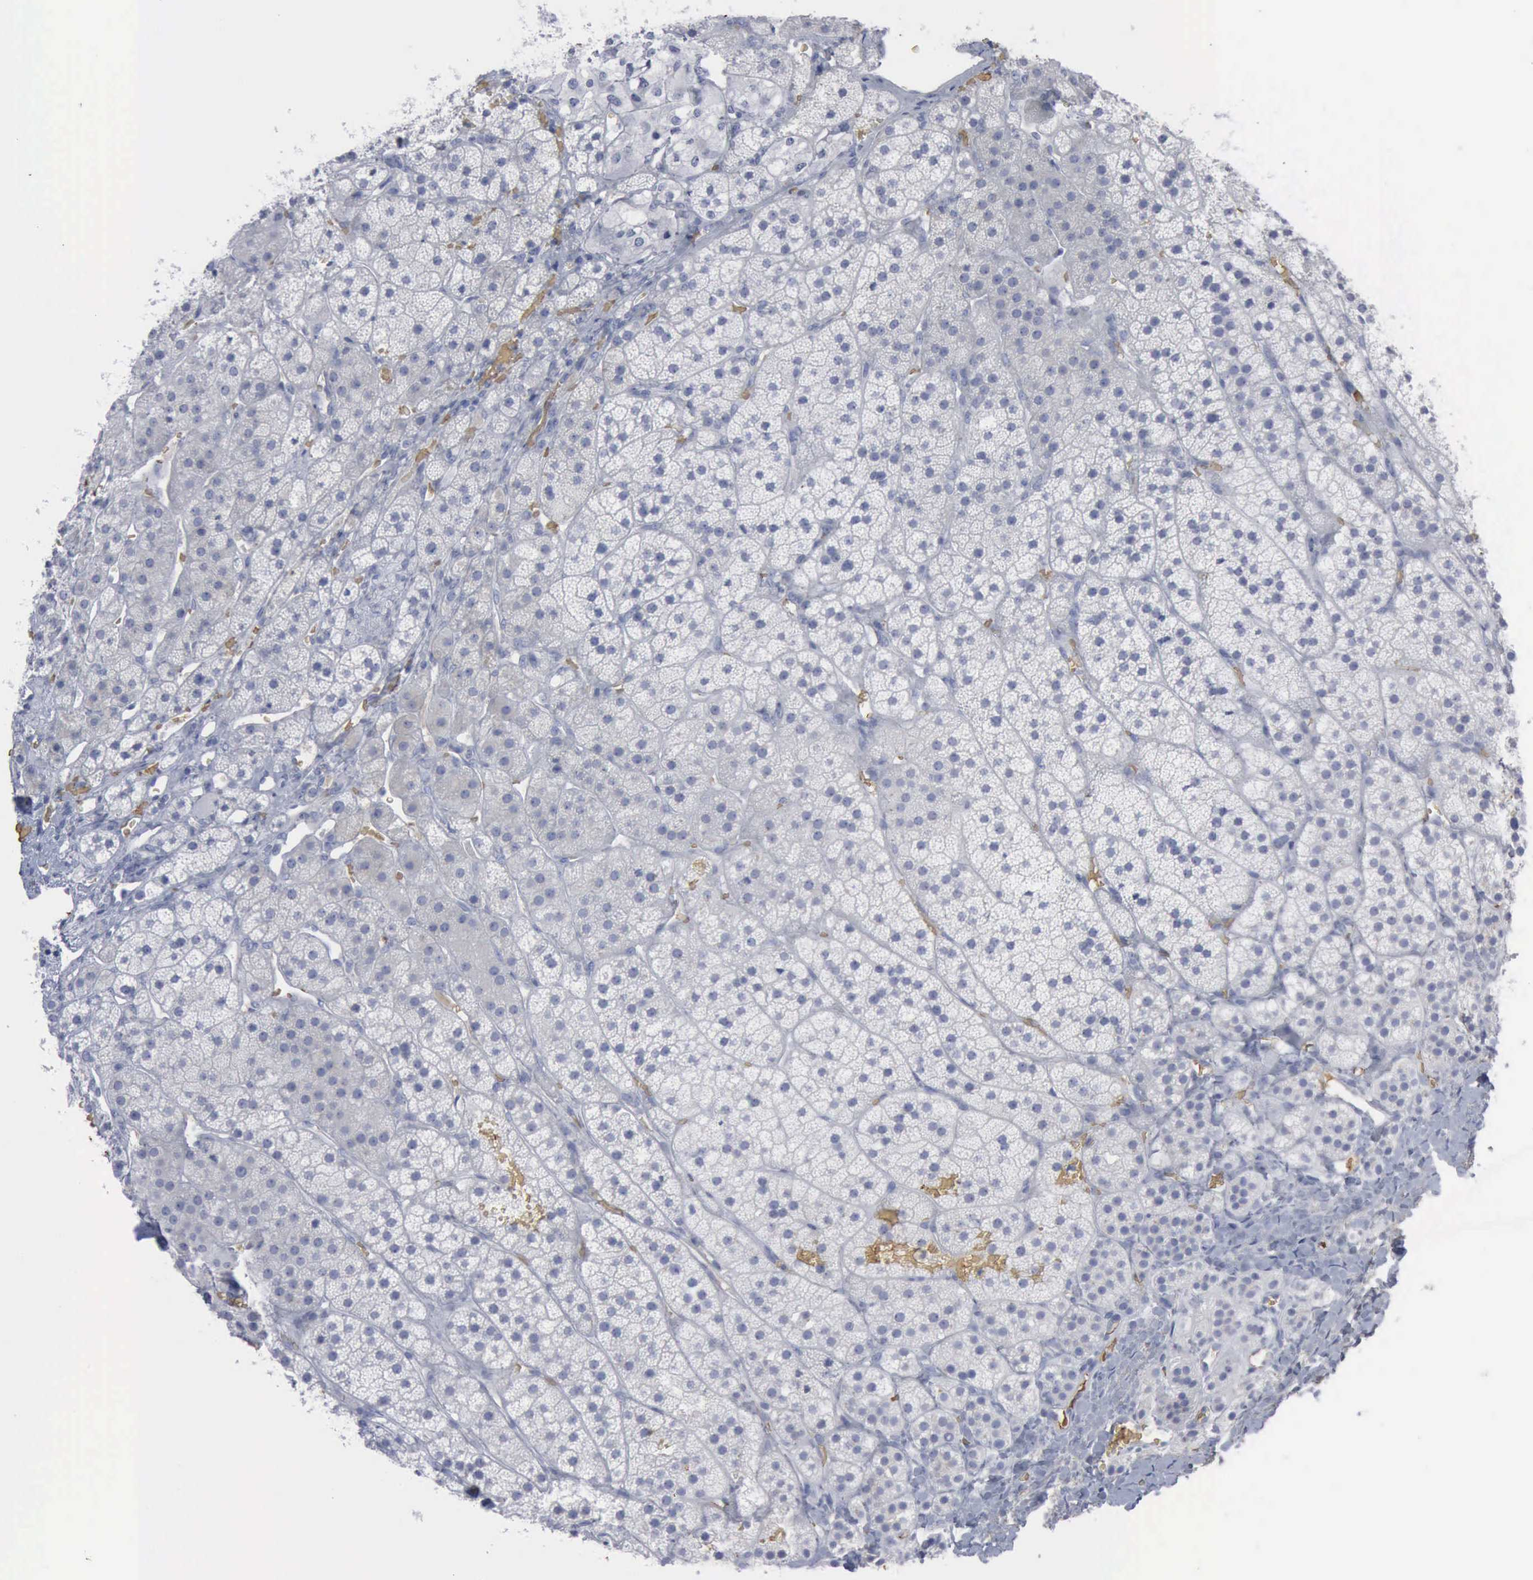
{"staining": {"intensity": "negative", "quantity": "none", "location": "none"}, "tissue": "adrenal gland", "cell_type": "Glandular cells", "image_type": "normal", "snomed": [{"axis": "morphology", "description": "Normal tissue, NOS"}, {"axis": "topography", "description": "Adrenal gland"}], "caption": "Glandular cells show no significant expression in benign adrenal gland.", "gene": "TGFB1", "patient": {"sex": "female", "age": 44}}